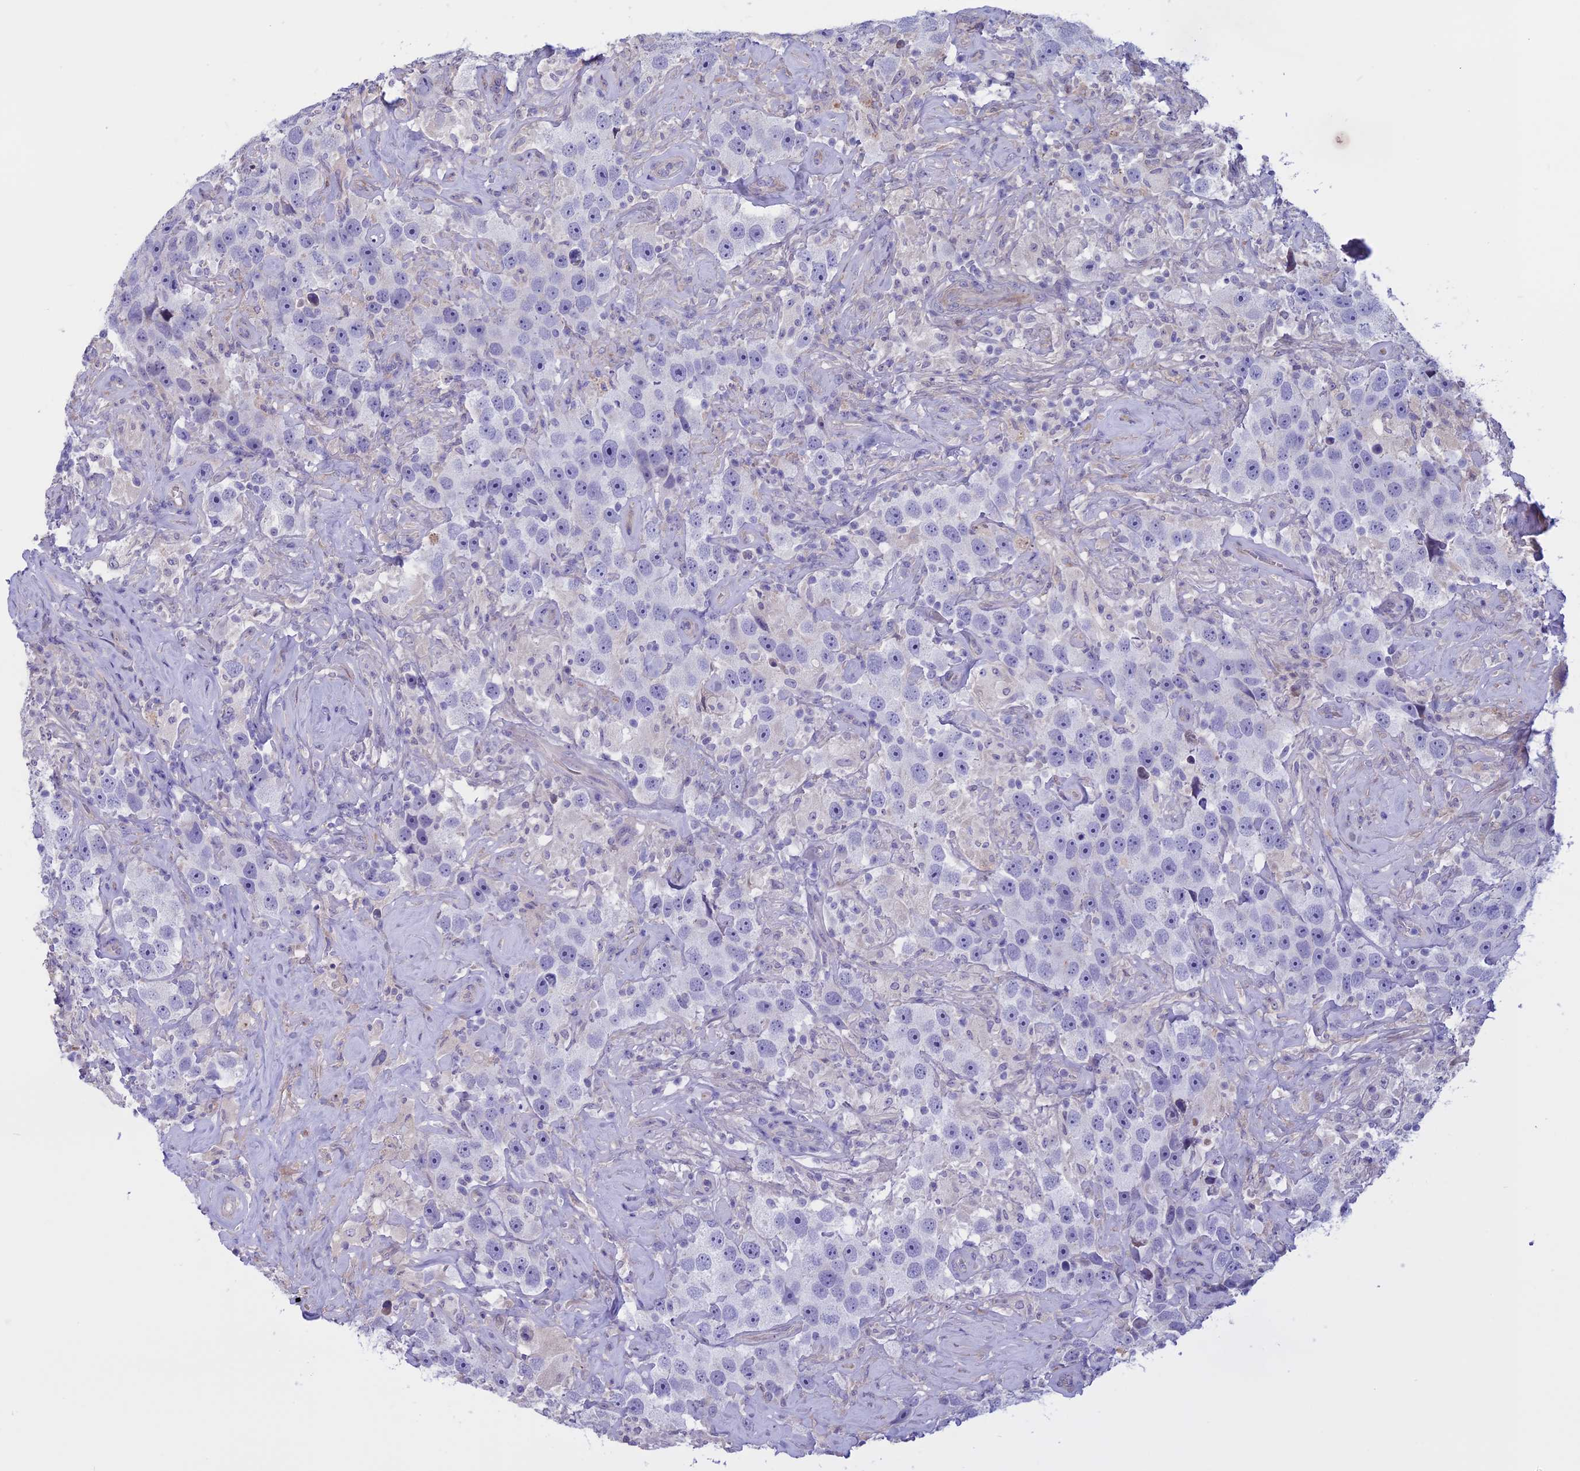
{"staining": {"intensity": "negative", "quantity": "none", "location": "none"}, "tissue": "testis cancer", "cell_type": "Tumor cells", "image_type": "cancer", "snomed": [{"axis": "morphology", "description": "Seminoma, NOS"}, {"axis": "topography", "description": "Testis"}], "caption": "Seminoma (testis) was stained to show a protein in brown. There is no significant positivity in tumor cells.", "gene": "SPHKAP", "patient": {"sex": "male", "age": 49}}